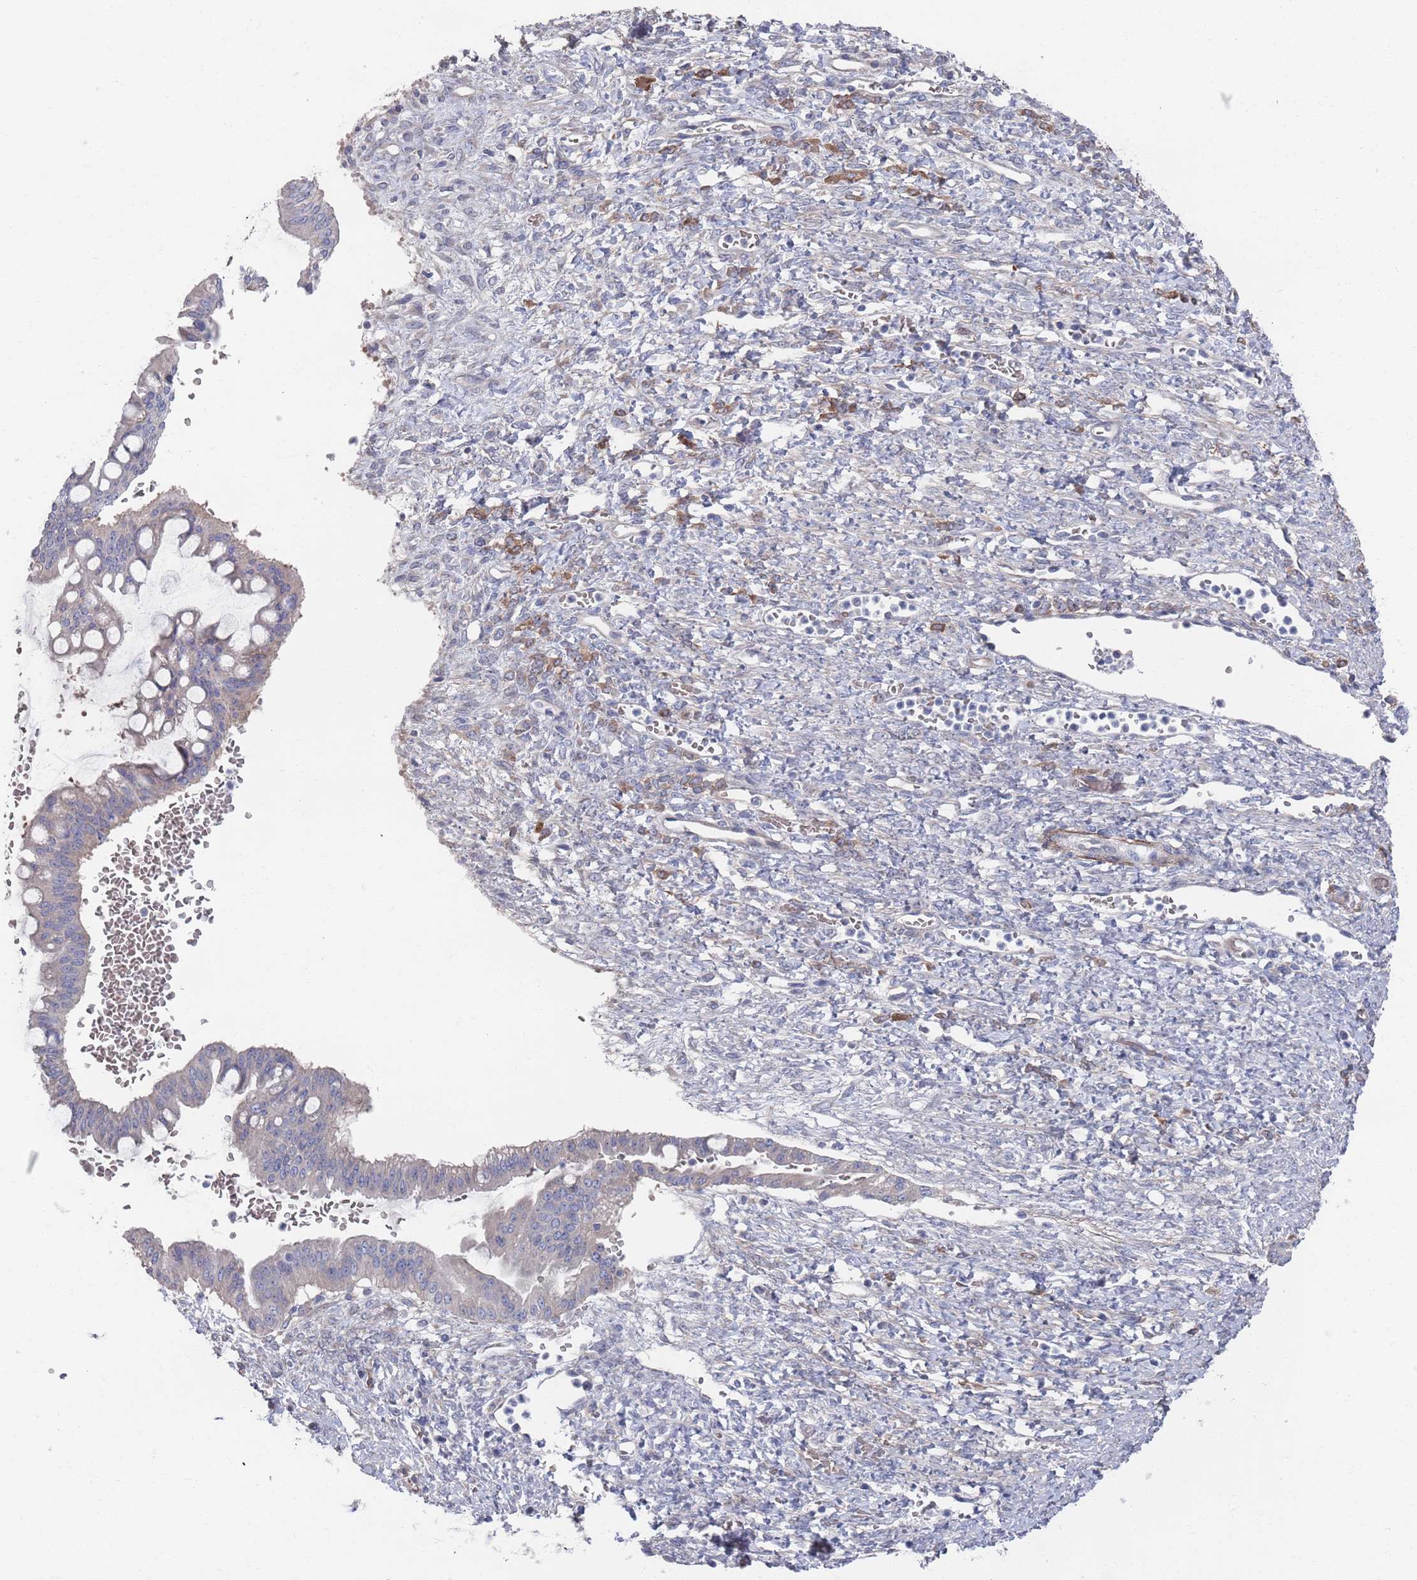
{"staining": {"intensity": "negative", "quantity": "none", "location": "none"}, "tissue": "ovarian cancer", "cell_type": "Tumor cells", "image_type": "cancer", "snomed": [{"axis": "morphology", "description": "Cystadenocarcinoma, mucinous, NOS"}, {"axis": "topography", "description": "Ovary"}], "caption": "Ovarian cancer (mucinous cystadenocarcinoma) was stained to show a protein in brown. There is no significant expression in tumor cells.", "gene": "TMCO3", "patient": {"sex": "female", "age": 73}}